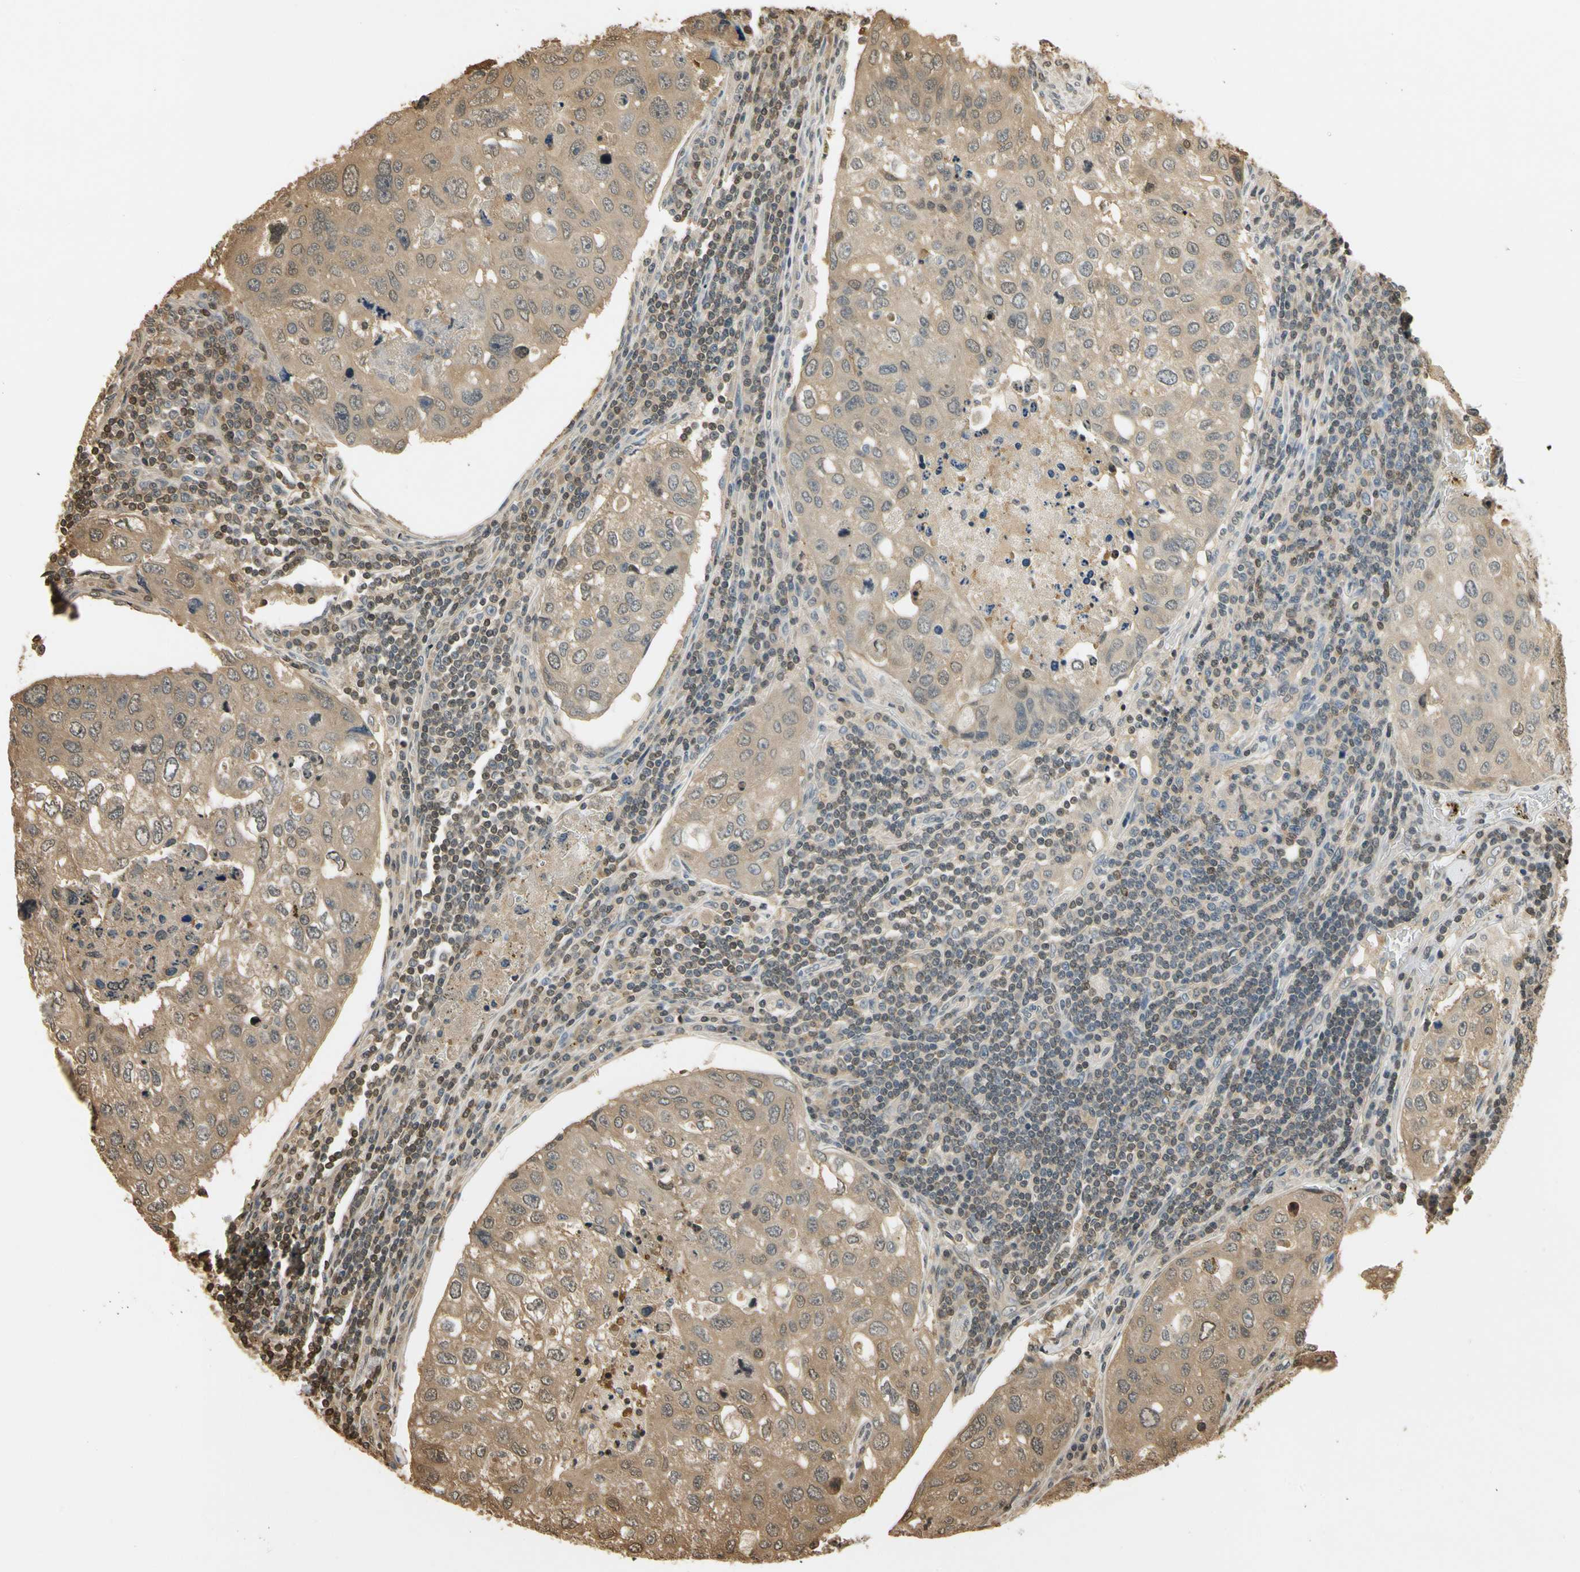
{"staining": {"intensity": "moderate", "quantity": ">75%", "location": "cytoplasmic/membranous"}, "tissue": "urothelial cancer", "cell_type": "Tumor cells", "image_type": "cancer", "snomed": [{"axis": "morphology", "description": "Urothelial carcinoma, High grade"}, {"axis": "topography", "description": "Lymph node"}, {"axis": "topography", "description": "Urinary bladder"}], "caption": "Brown immunohistochemical staining in urothelial cancer demonstrates moderate cytoplasmic/membranous staining in about >75% of tumor cells.", "gene": "SOD1", "patient": {"sex": "male", "age": 51}}